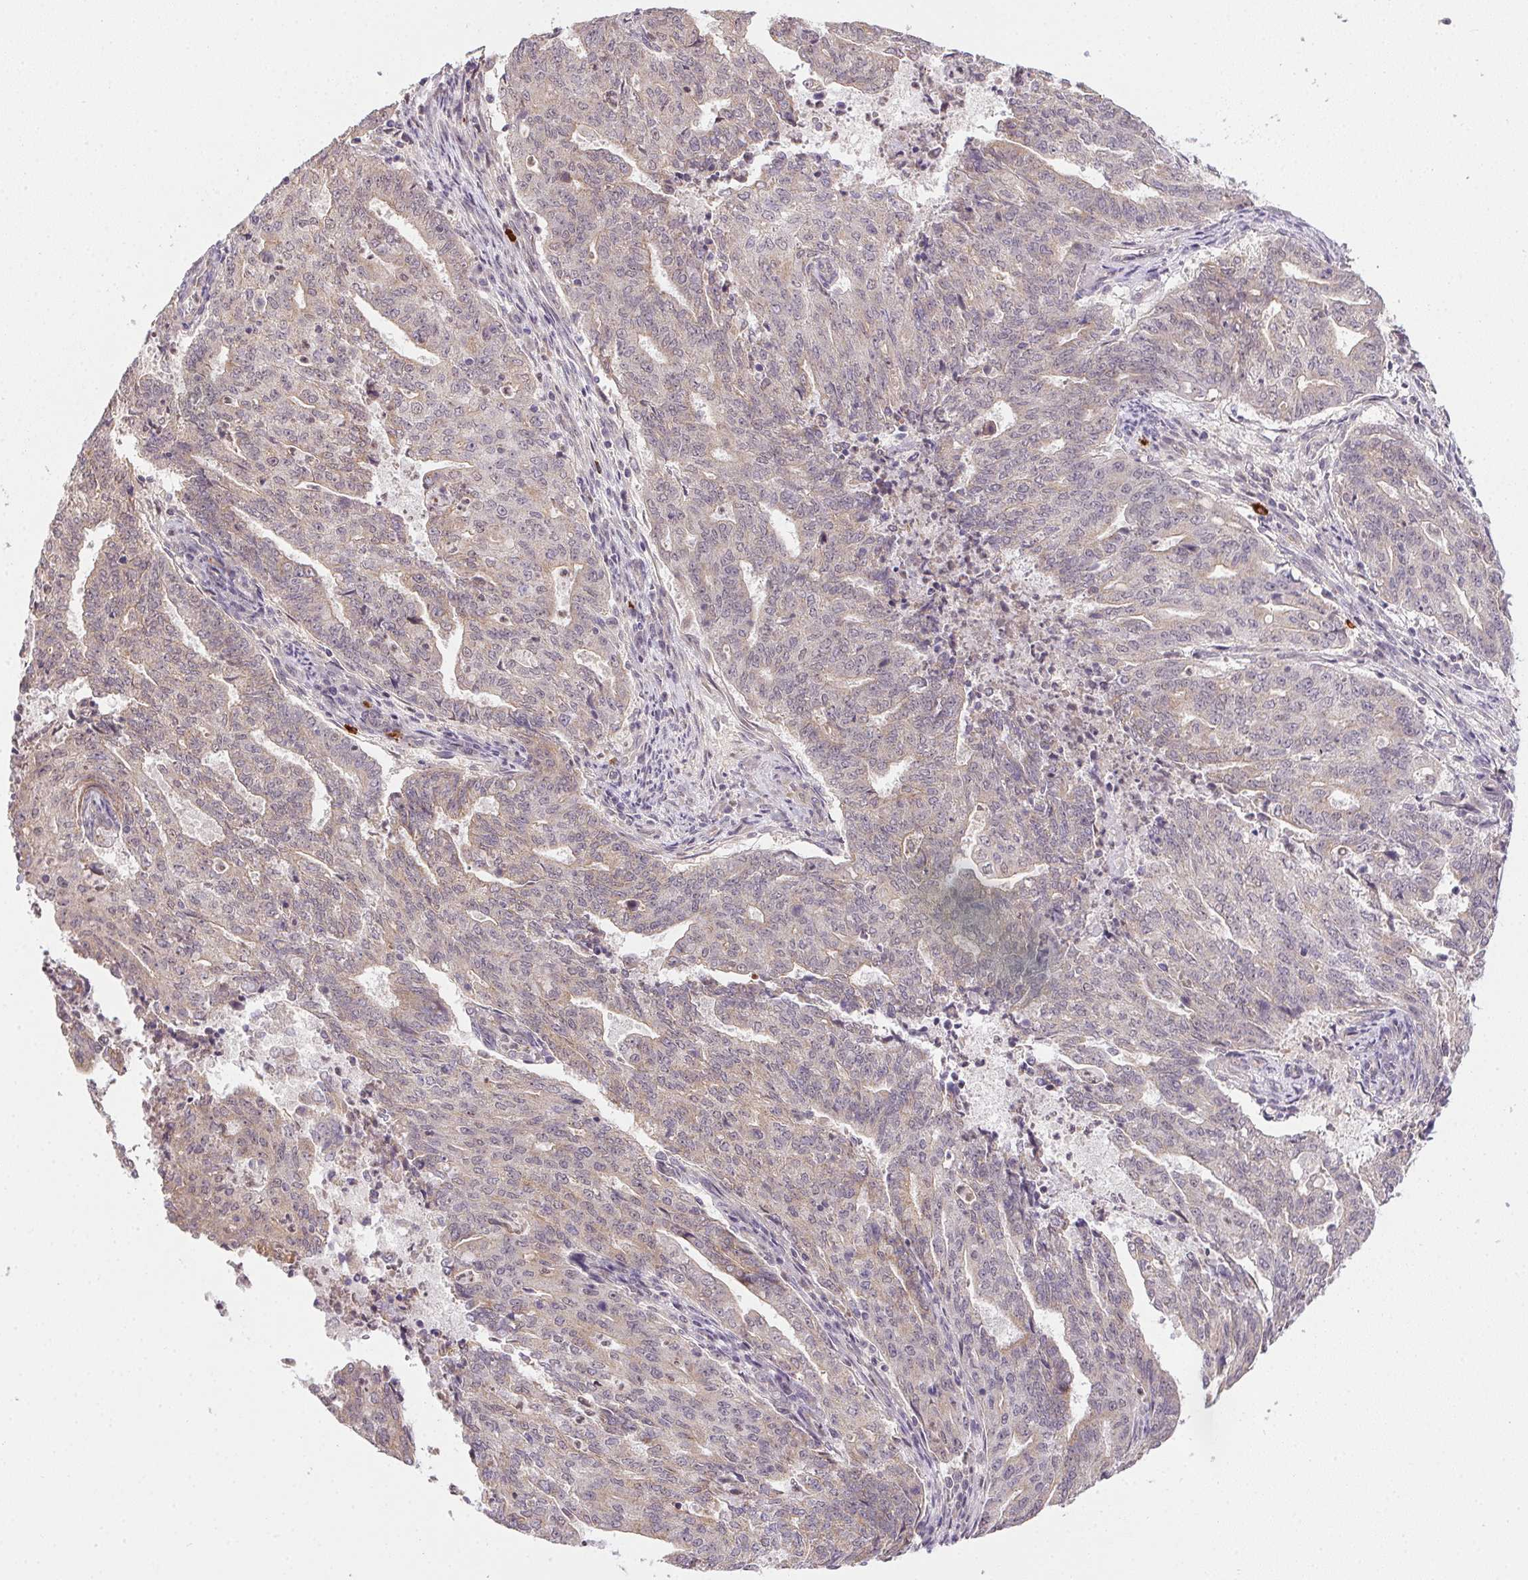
{"staining": {"intensity": "negative", "quantity": "none", "location": "none"}, "tissue": "endometrial cancer", "cell_type": "Tumor cells", "image_type": "cancer", "snomed": [{"axis": "morphology", "description": "Adenocarcinoma, NOS"}, {"axis": "topography", "description": "Endometrium"}], "caption": "Tumor cells show no significant positivity in endometrial adenocarcinoma. Nuclei are stained in blue.", "gene": "CFAP92", "patient": {"sex": "female", "age": 82}}